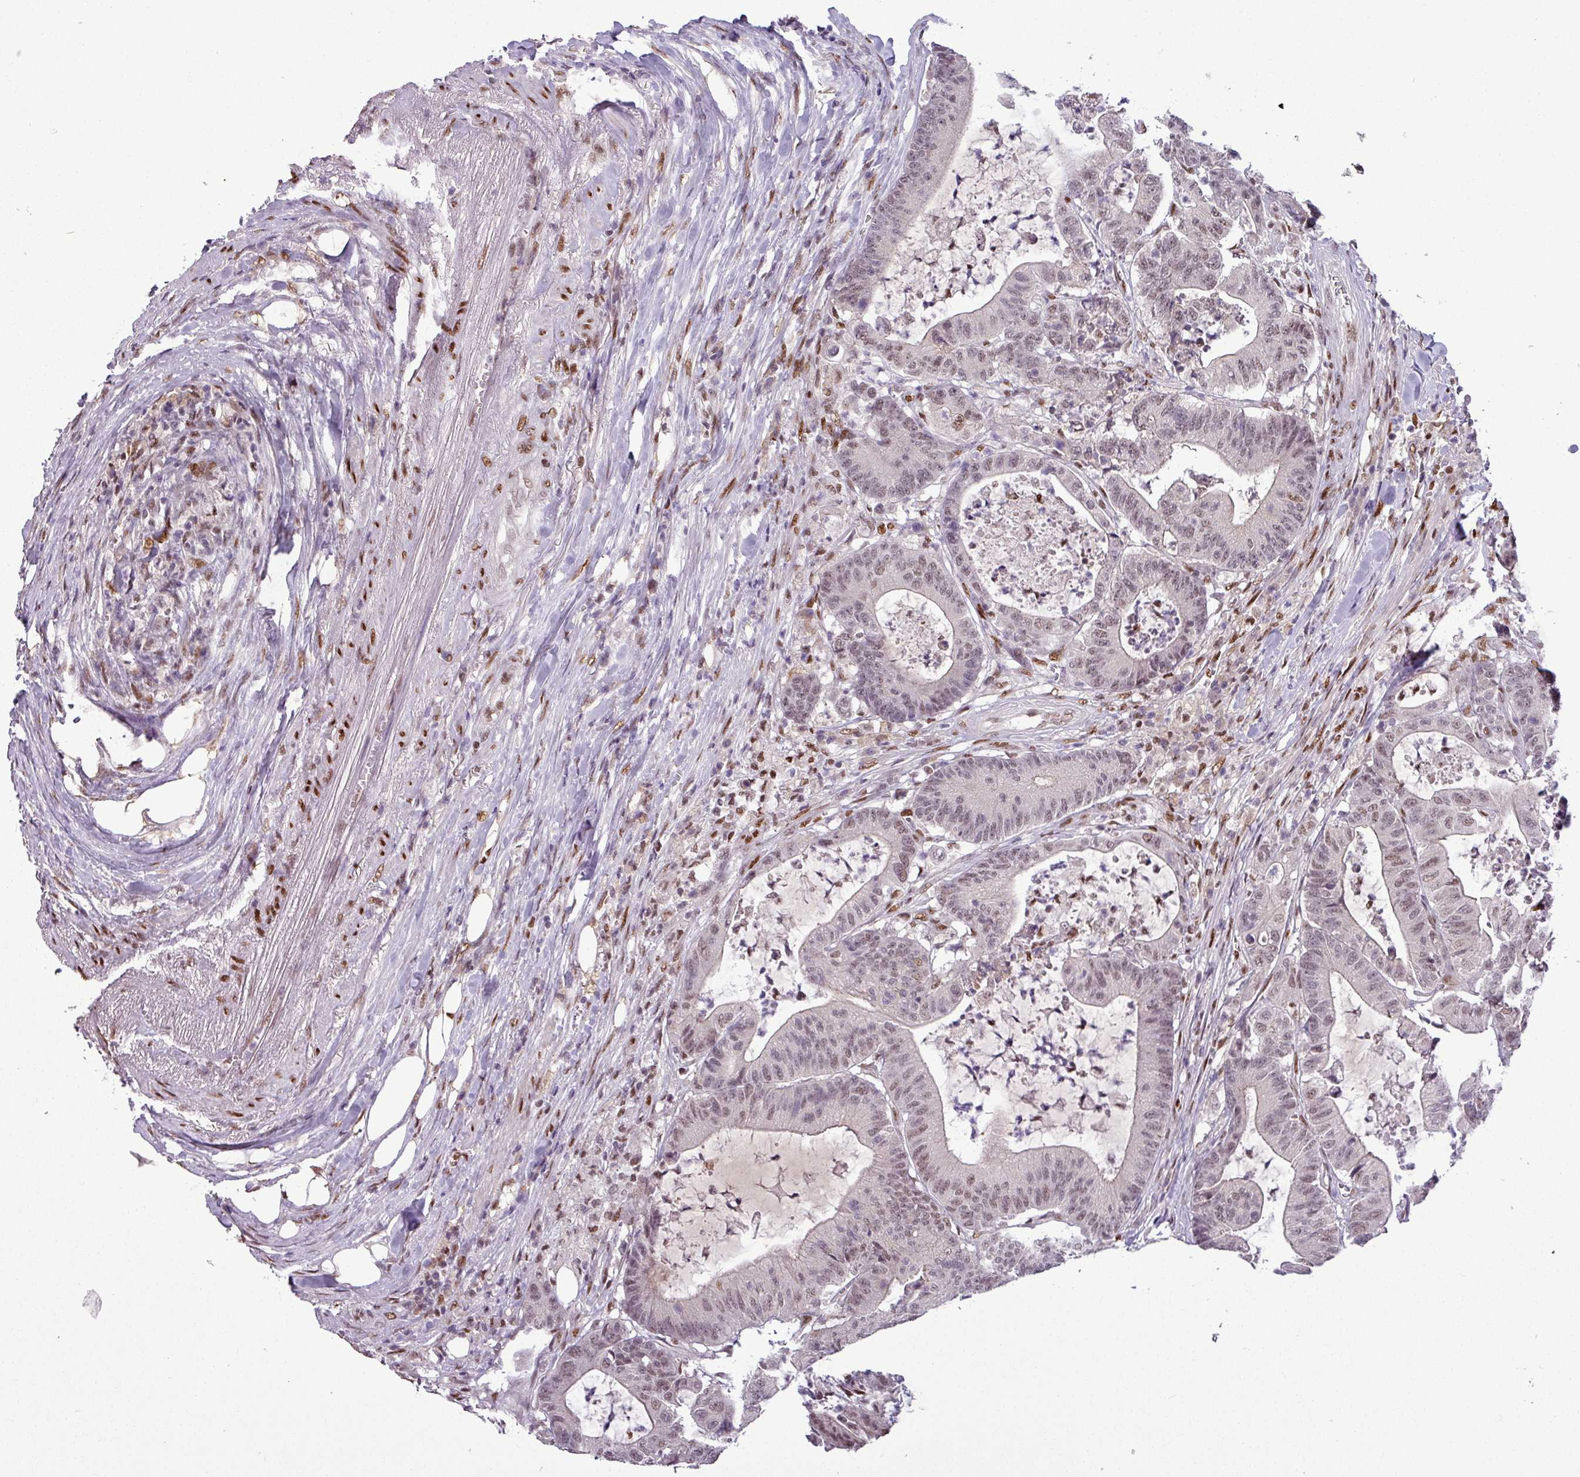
{"staining": {"intensity": "weak", "quantity": ">75%", "location": "nuclear"}, "tissue": "colorectal cancer", "cell_type": "Tumor cells", "image_type": "cancer", "snomed": [{"axis": "morphology", "description": "Adenocarcinoma, NOS"}, {"axis": "topography", "description": "Colon"}], "caption": "Tumor cells demonstrate low levels of weak nuclear staining in approximately >75% of cells in human adenocarcinoma (colorectal).", "gene": "IRF2BPL", "patient": {"sex": "female", "age": 84}}